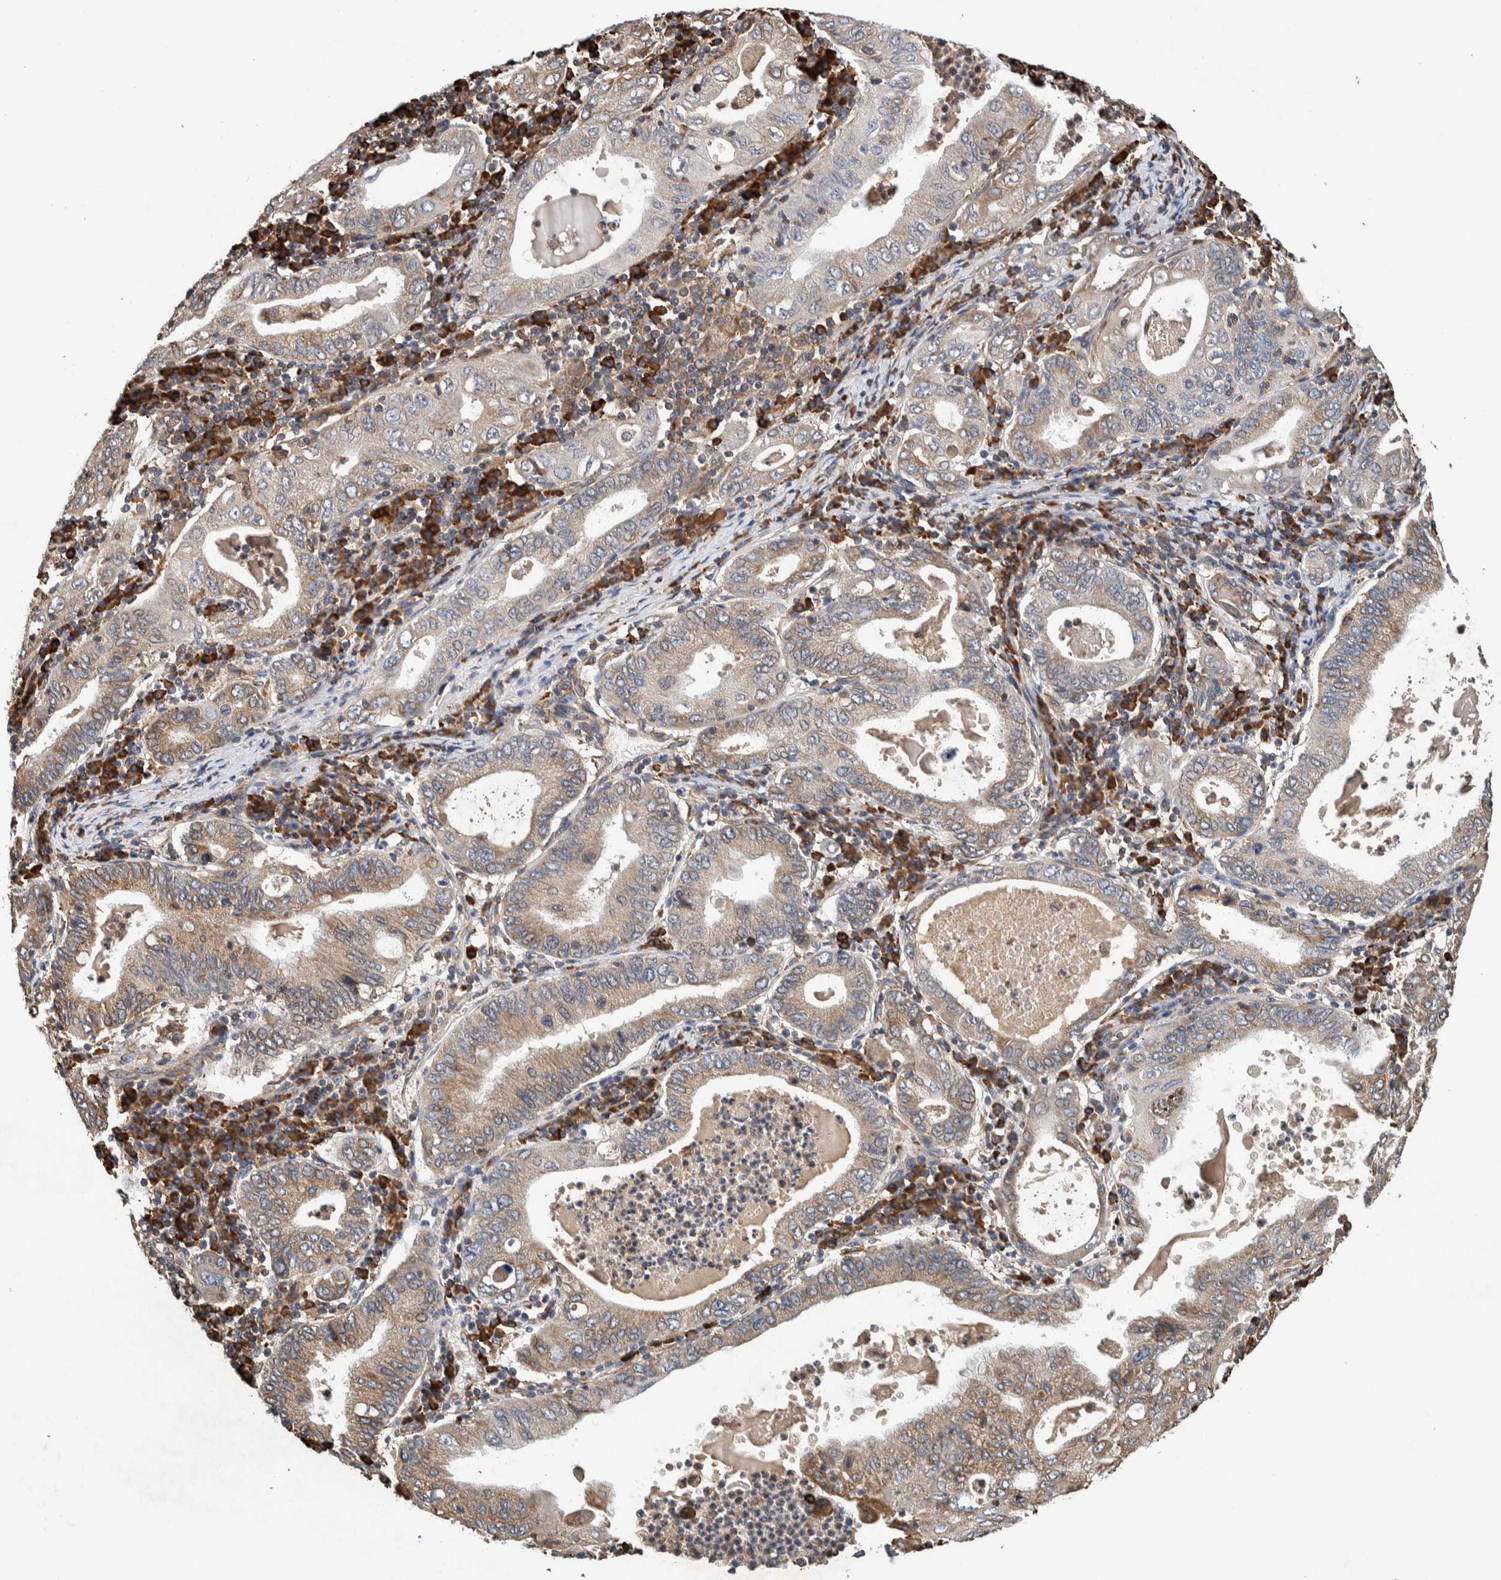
{"staining": {"intensity": "weak", "quantity": ">75%", "location": "cytoplasmic/membranous"}, "tissue": "stomach cancer", "cell_type": "Tumor cells", "image_type": "cancer", "snomed": [{"axis": "morphology", "description": "Normal tissue, NOS"}, {"axis": "morphology", "description": "Adenocarcinoma, NOS"}, {"axis": "topography", "description": "Esophagus"}, {"axis": "topography", "description": "Stomach, upper"}, {"axis": "topography", "description": "Peripheral nerve tissue"}], "caption": "This is an image of immunohistochemistry staining of stomach adenocarcinoma, which shows weak positivity in the cytoplasmic/membranous of tumor cells.", "gene": "PLA2G3", "patient": {"sex": "male", "age": 62}}